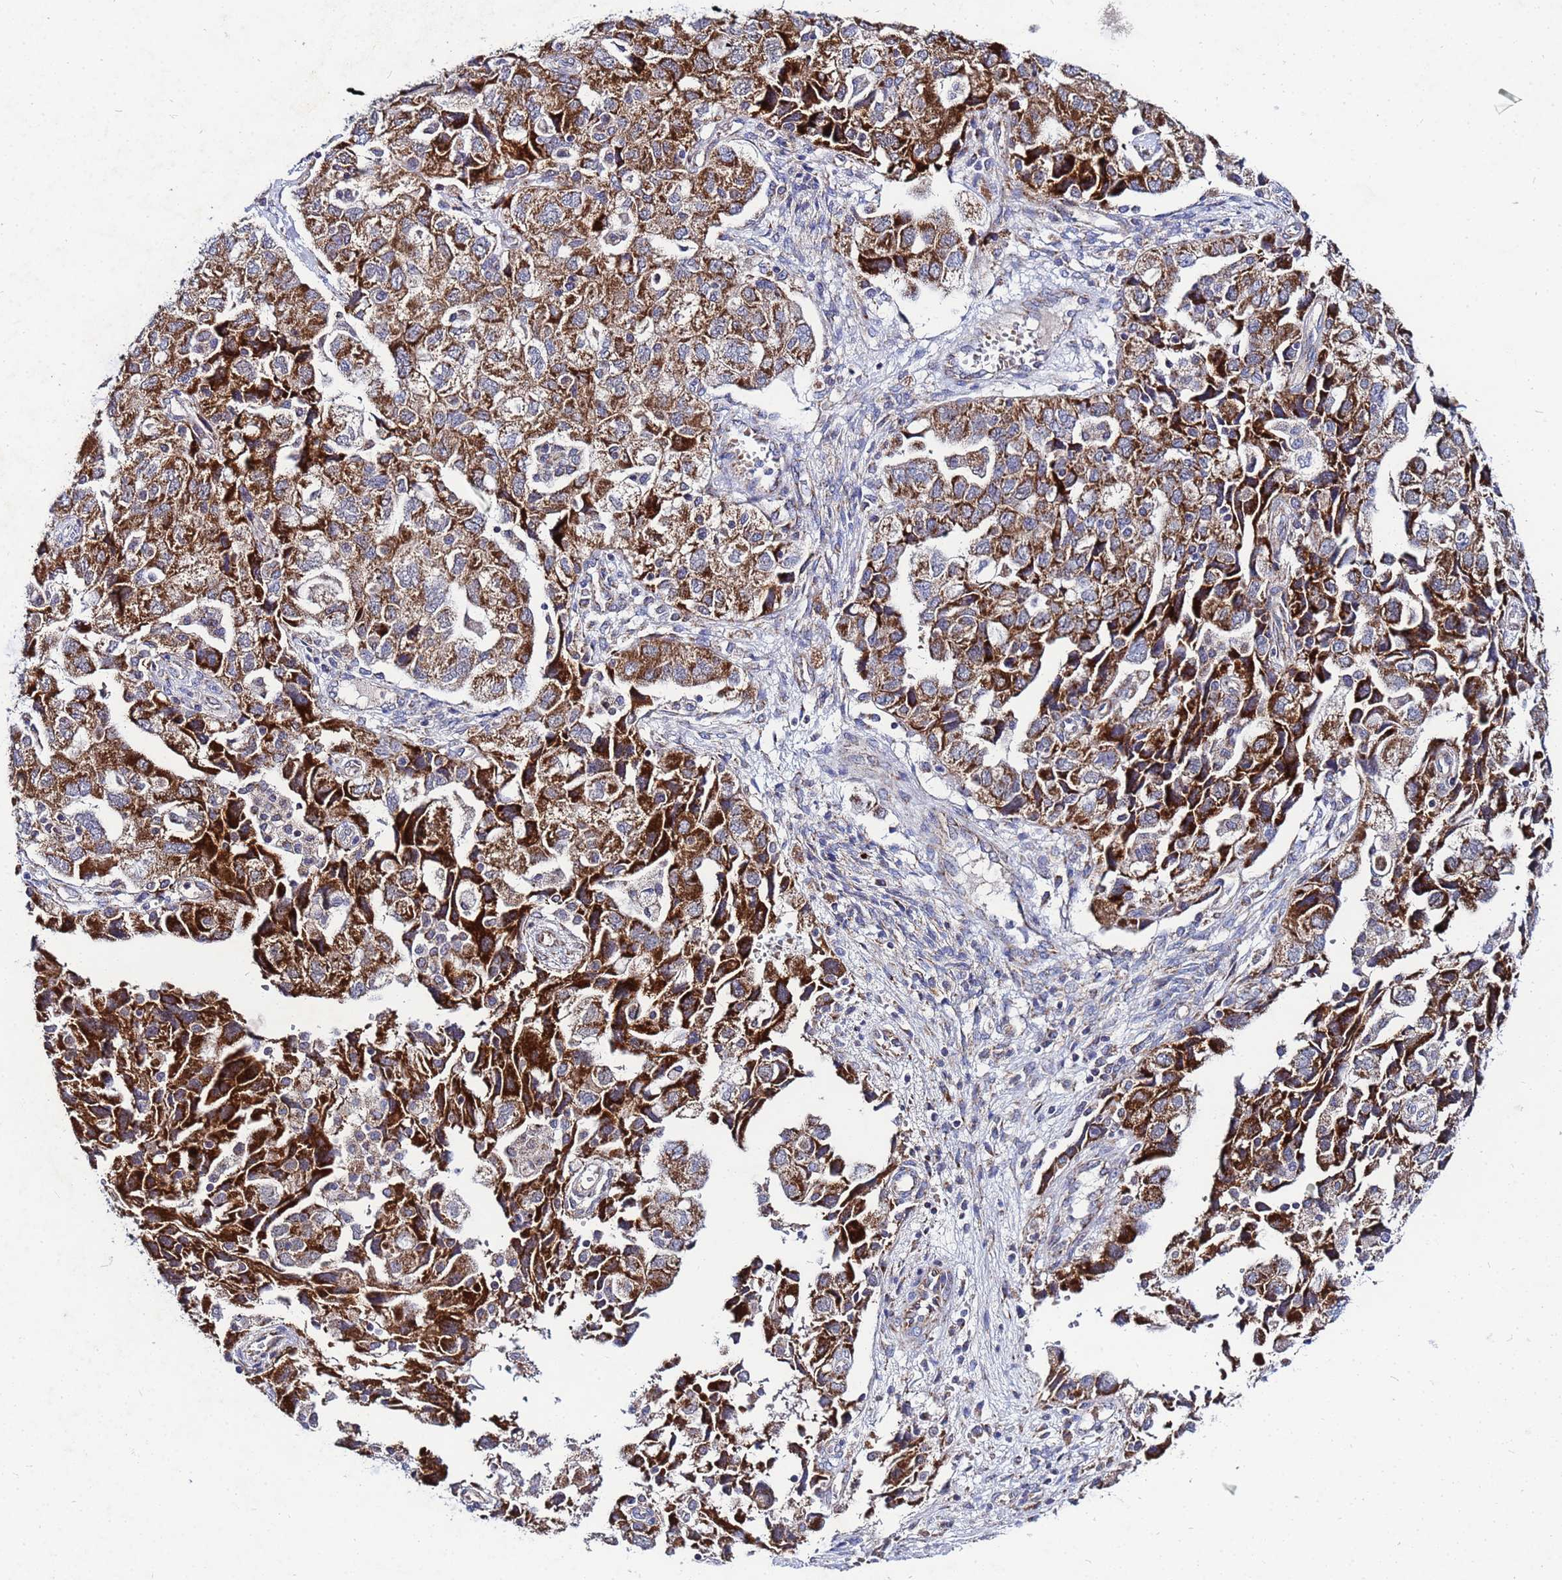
{"staining": {"intensity": "strong", "quantity": ">75%", "location": "cytoplasmic/membranous"}, "tissue": "ovarian cancer", "cell_type": "Tumor cells", "image_type": "cancer", "snomed": [{"axis": "morphology", "description": "Carcinoma, NOS"}, {"axis": "morphology", "description": "Cystadenocarcinoma, serous, NOS"}, {"axis": "topography", "description": "Ovary"}], "caption": "Tumor cells show high levels of strong cytoplasmic/membranous expression in about >75% of cells in human ovarian serous cystadenocarcinoma.", "gene": "FAHD2A", "patient": {"sex": "female", "age": 69}}